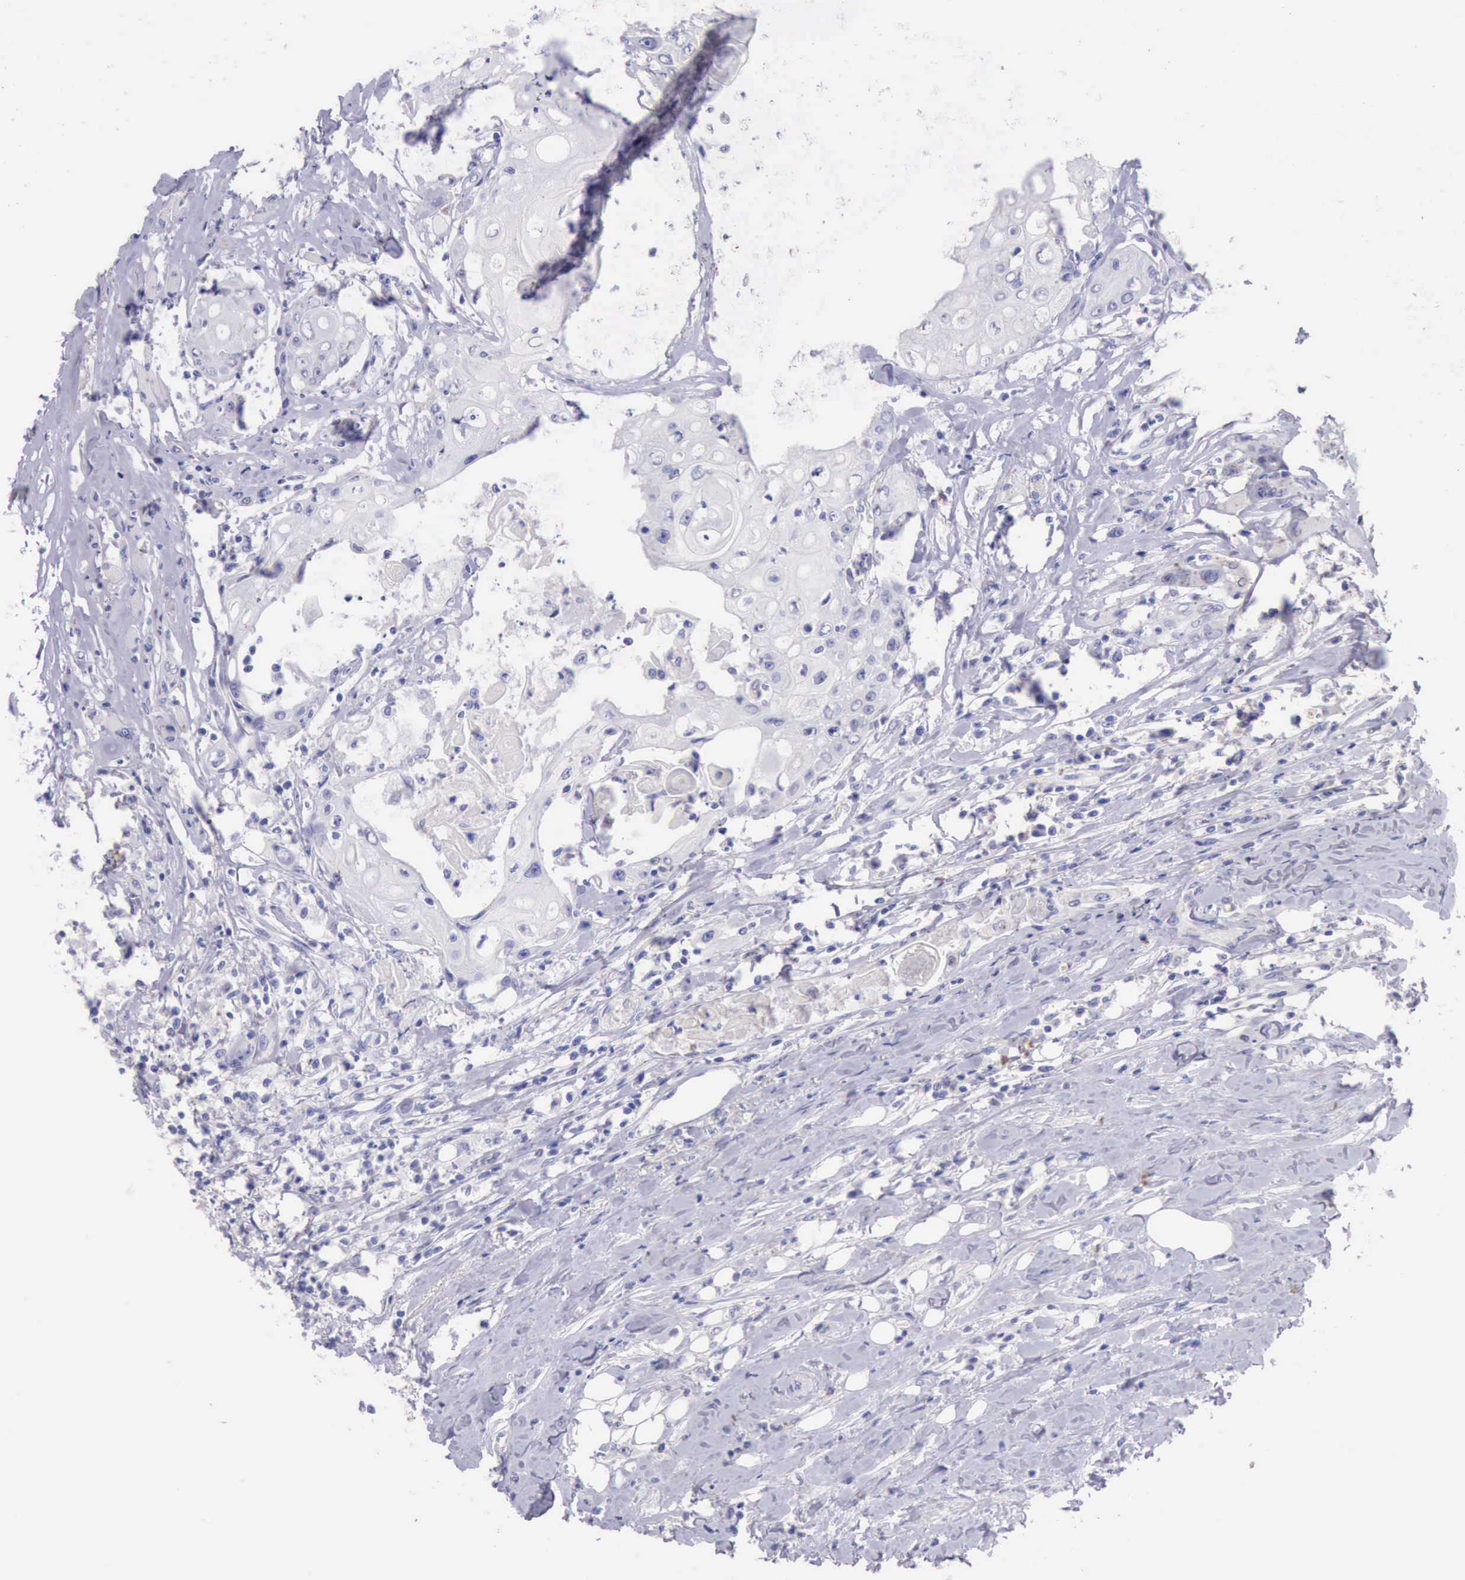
{"staining": {"intensity": "negative", "quantity": "none", "location": "none"}, "tissue": "head and neck cancer", "cell_type": "Tumor cells", "image_type": "cancer", "snomed": [{"axis": "morphology", "description": "Squamous cell carcinoma, NOS"}, {"axis": "topography", "description": "Oral tissue"}, {"axis": "topography", "description": "Head-Neck"}], "caption": "Head and neck squamous cell carcinoma was stained to show a protein in brown. There is no significant staining in tumor cells.", "gene": "KRT8", "patient": {"sex": "female", "age": 82}}